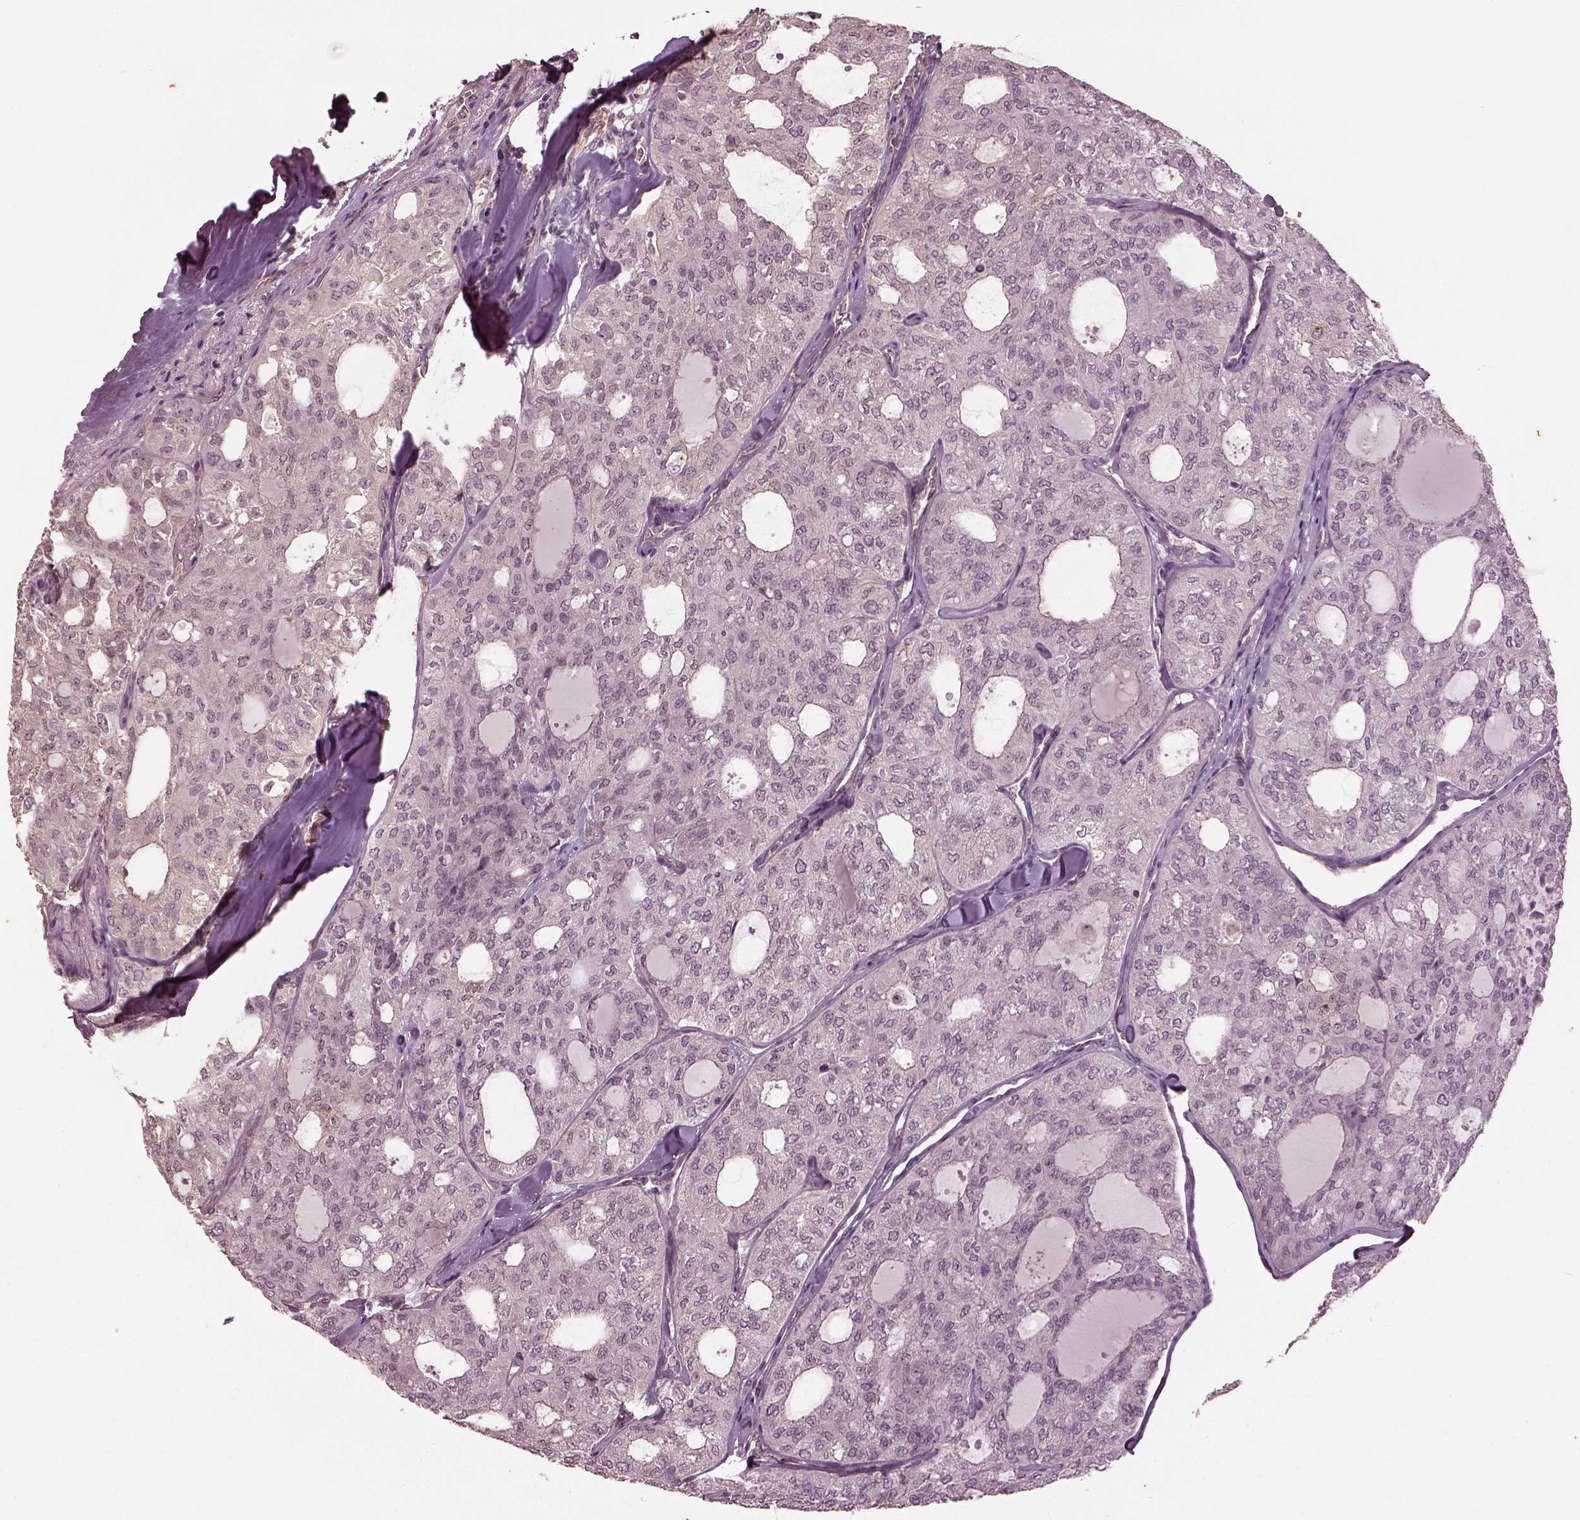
{"staining": {"intensity": "weak", "quantity": "25%-75%", "location": "nuclear"}, "tissue": "thyroid cancer", "cell_type": "Tumor cells", "image_type": "cancer", "snomed": [{"axis": "morphology", "description": "Follicular adenoma carcinoma, NOS"}, {"axis": "topography", "description": "Thyroid gland"}], "caption": "This image shows immunohistochemistry (IHC) staining of thyroid cancer, with low weak nuclear positivity in approximately 25%-75% of tumor cells.", "gene": "GNRH1", "patient": {"sex": "male", "age": 75}}